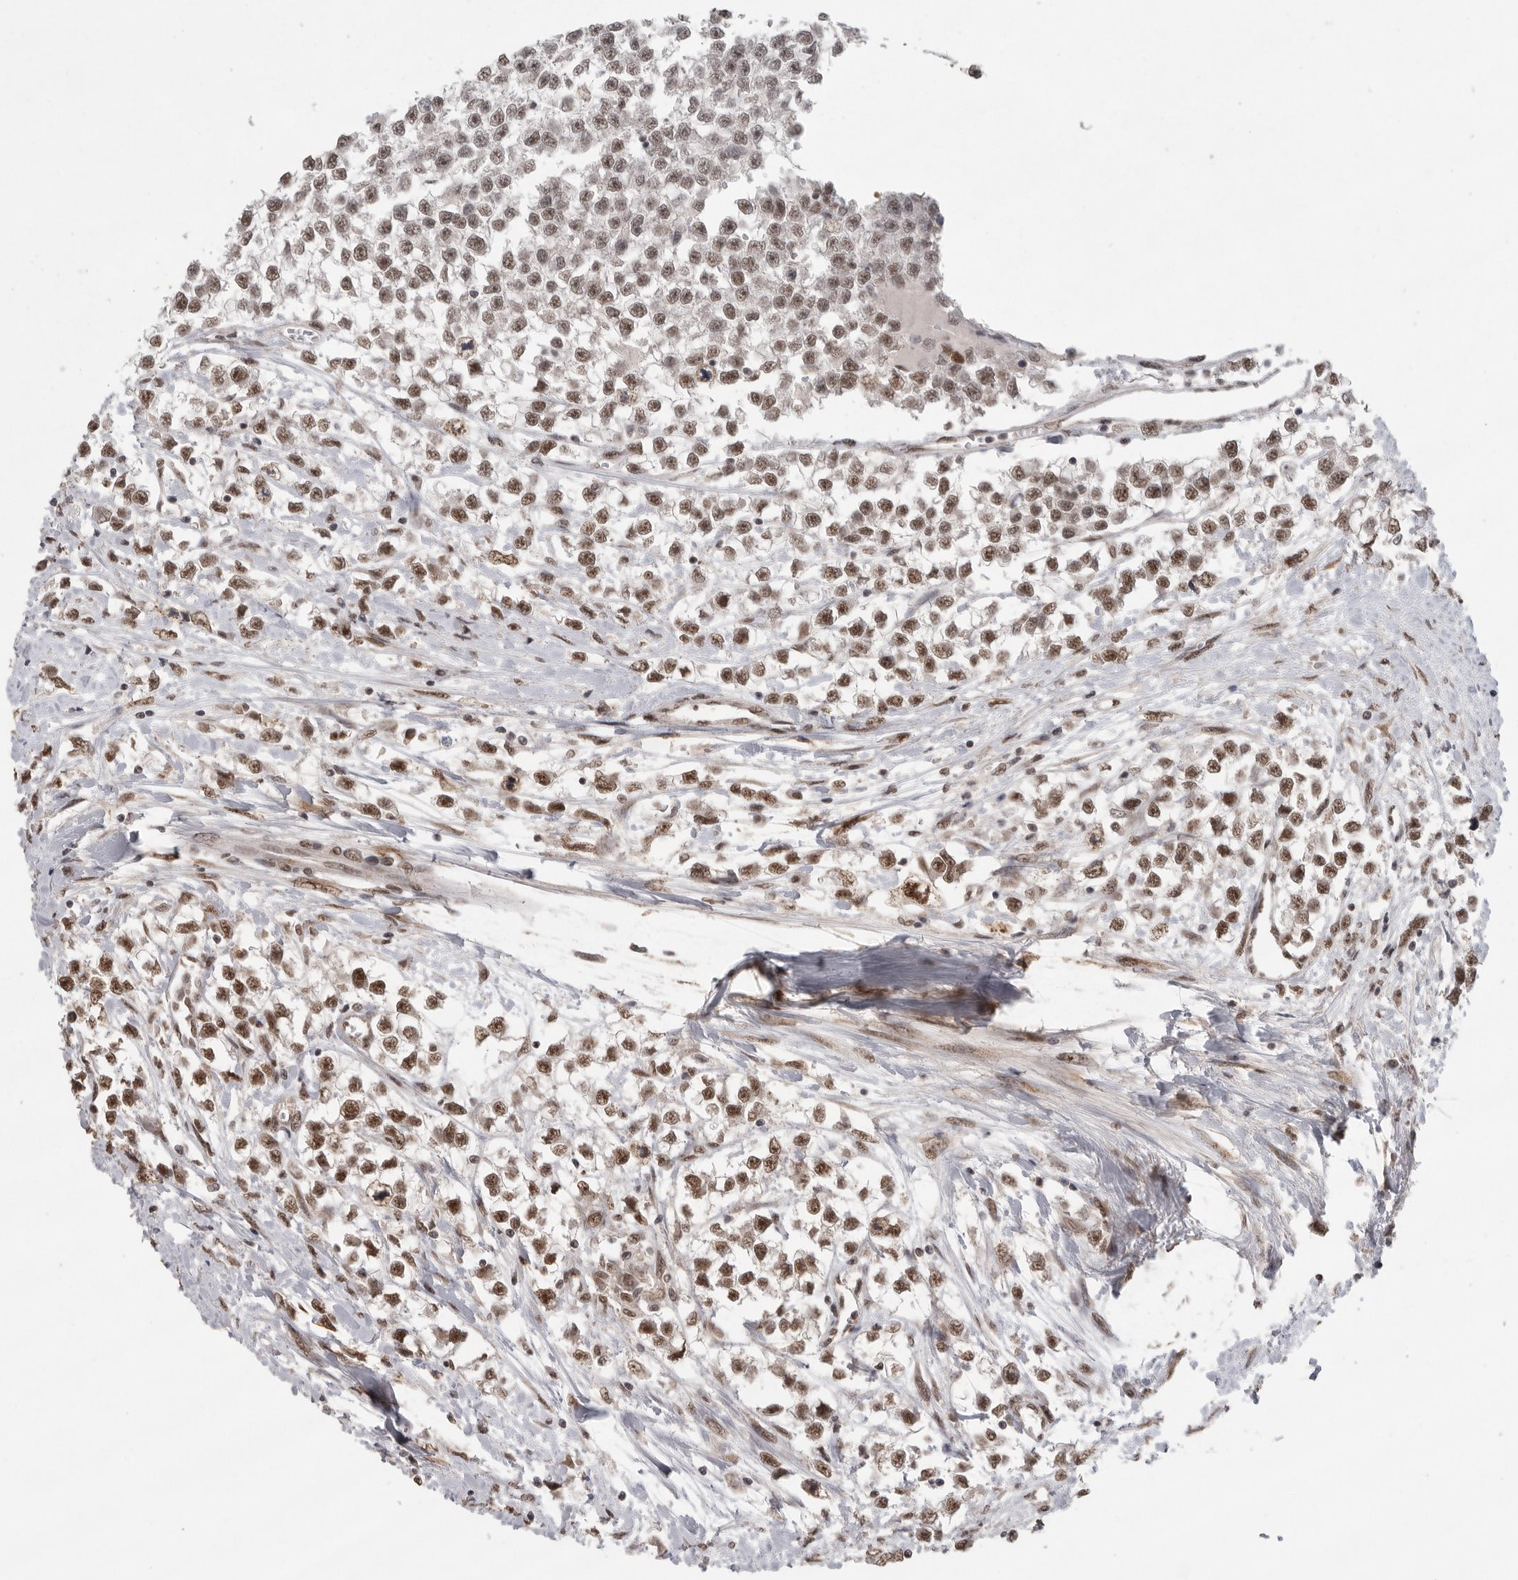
{"staining": {"intensity": "moderate", "quantity": ">75%", "location": "nuclear"}, "tissue": "testis cancer", "cell_type": "Tumor cells", "image_type": "cancer", "snomed": [{"axis": "morphology", "description": "Seminoma, NOS"}, {"axis": "morphology", "description": "Carcinoma, Embryonal, NOS"}, {"axis": "topography", "description": "Testis"}], "caption": "Moderate nuclear protein staining is appreciated in approximately >75% of tumor cells in testis cancer.", "gene": "PPP1R10", "patient": {"sex": "male", "age": 51}}